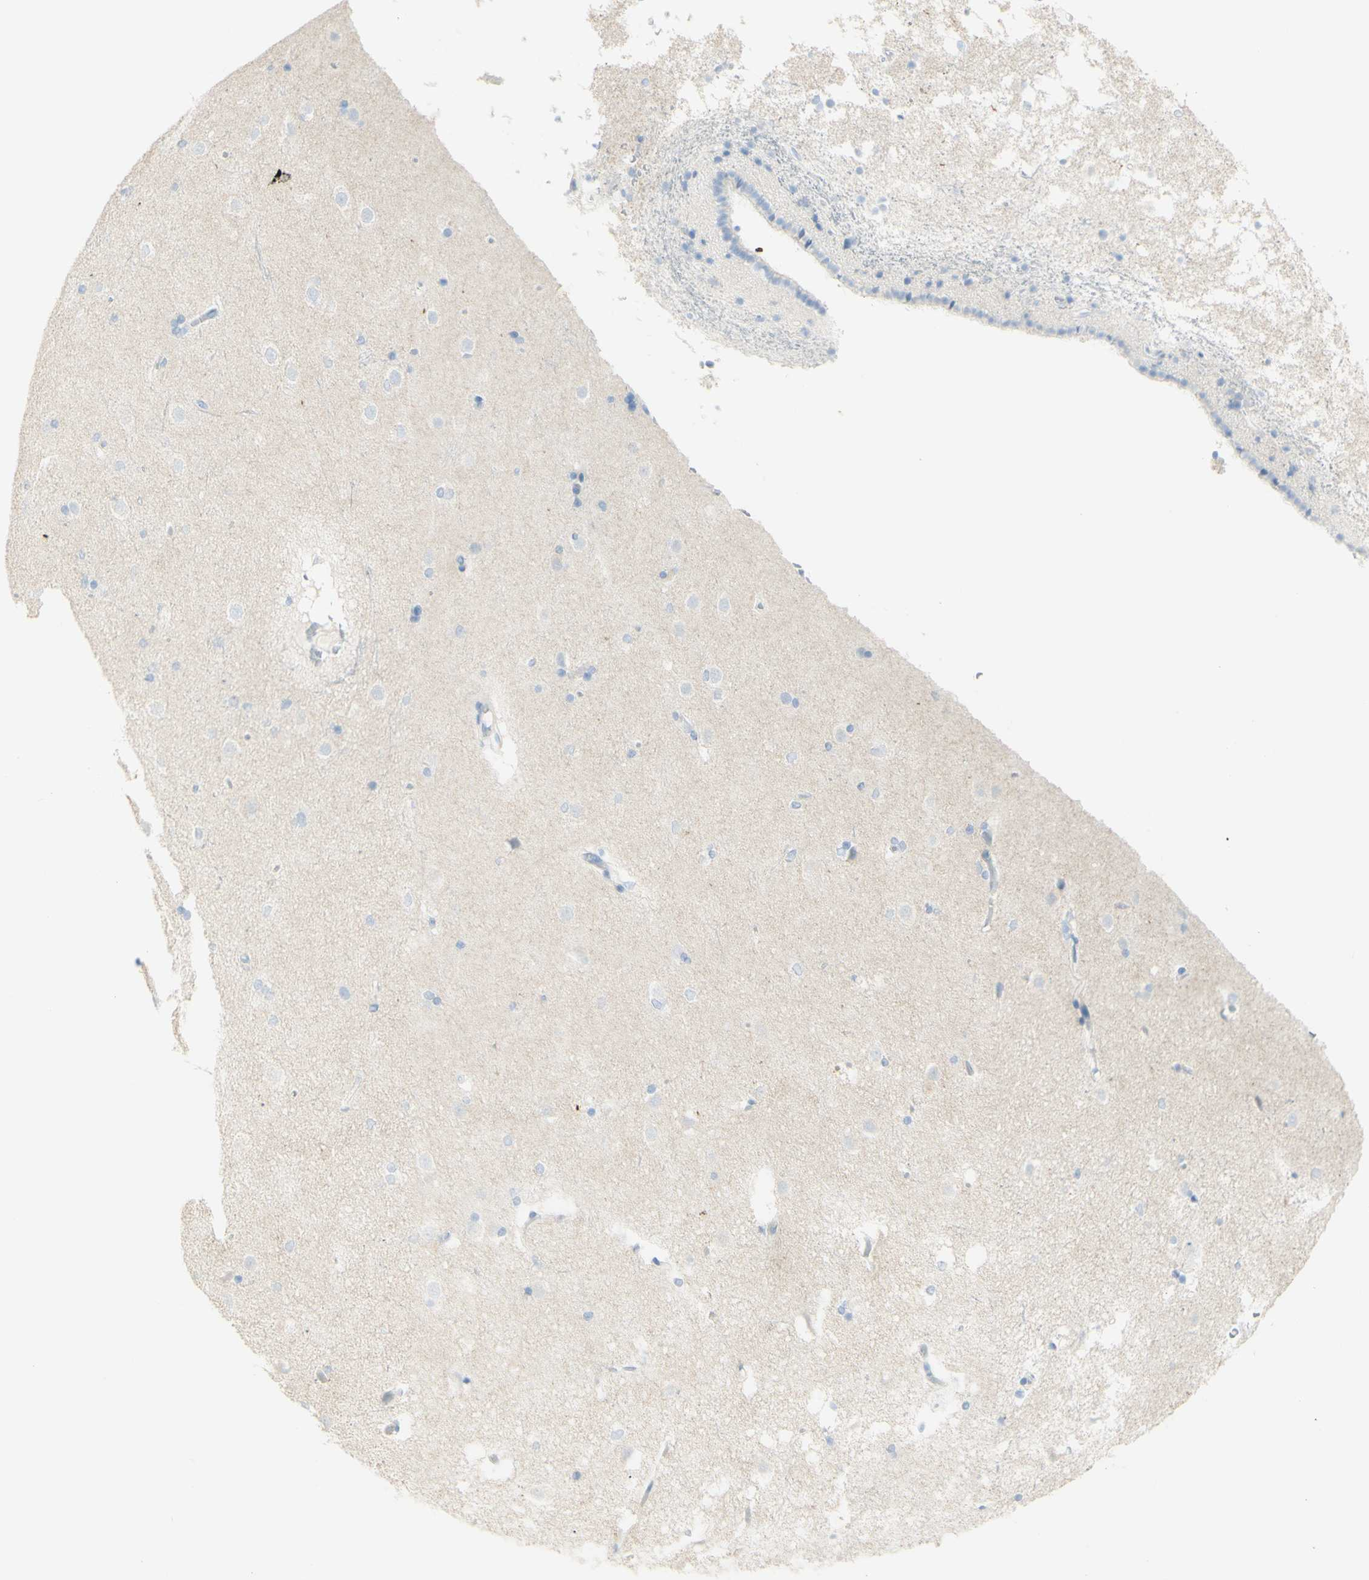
{"staining": {"intensity": "negative", "quantity": "none", "location": "none"}, "tissue": "caudate", "cell_type": "Glial cells", "image_type": "normal", "snomed": [{"axis": "morphology", "description": "Normal tissue, NOS"}, {"axis": "topography", "description": "Lateral ventricle wall"}], "caption": "An immunohistochemistry (IHC) image of benign caudate is shown. There is no staining in glial cells of caudate. (Stains: DAB IHC with hematoxylin counter stain, Microscopy: brightfield microscopy at high magnification).", "gene": "LETM1", "patient": {"sex": "female", "age": 19}}